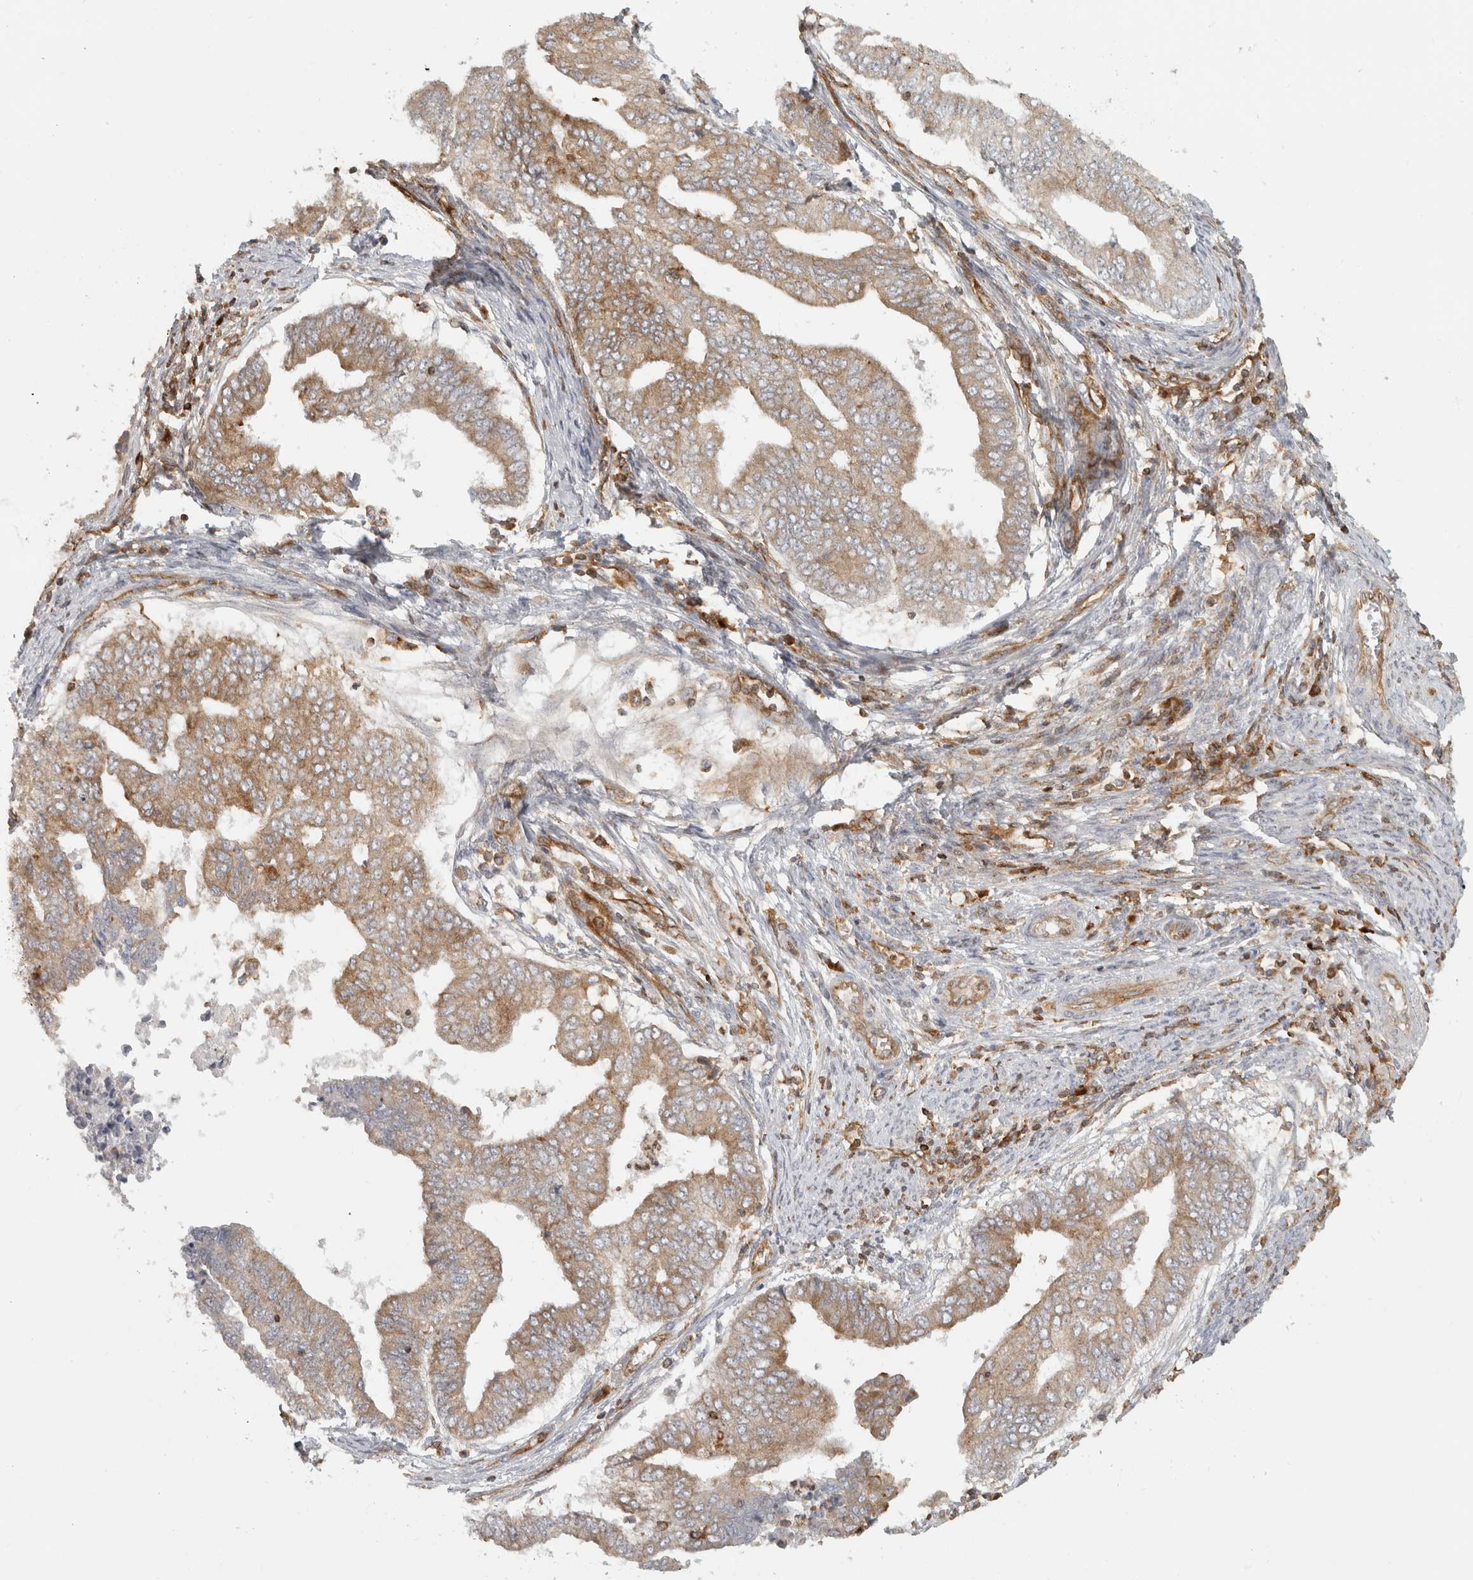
{"staining": {"intensity": "moderate", "quantity": ">75%", "location": "cytoplasmic/membranous"}, "tissue": "endometrial cancer", "cell_type": "Tumor cells", "image_type": "cancer", "snomed": [{"axis": "morphology", "description": "Polyp, NOS"}, {"axis": "morphology", "description": "Adenocarcinoma, NOS"}, {"axis": "morphology", "description": "Adenoma, NOS"}, {"axis": "topography", "description": "Endometrium"}], "caption": "Moderate cytoplasmic/membranous expression is present in about >75% of tumor cells in endometrial adenocarcinoma.", "gene": "HLA-E", "patient": {"sex": "female", "age": 79}}